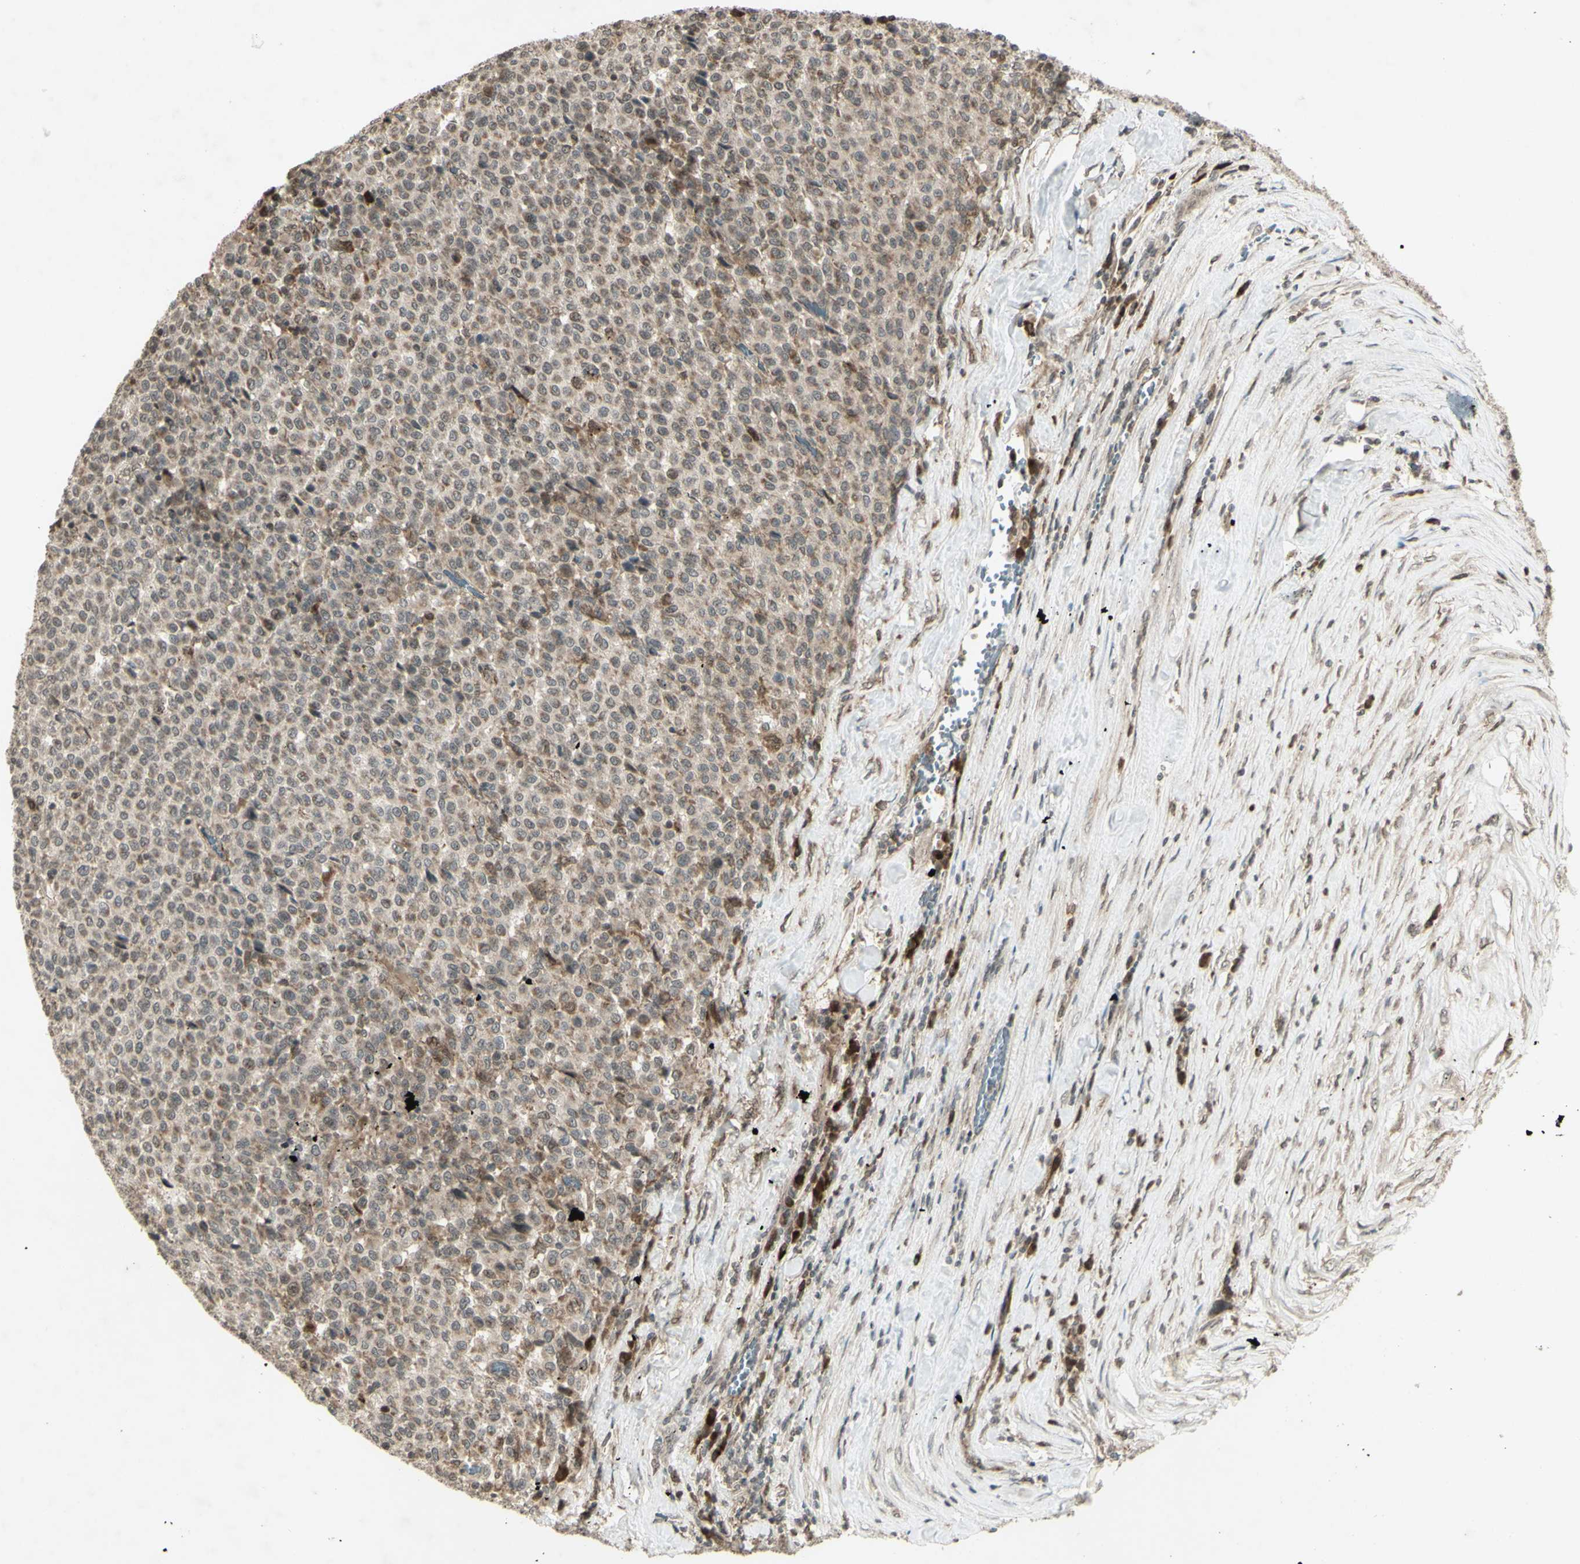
{"staining": {"intensity": "weak", "quantity": ">75%", "location": "cytoplasmic/membranous"}, "tissue": "melanoma", "cell_type": "Tumor cells", "image_type": "cancer", "snomed": [{"axis": "morphology", "description": "Malignant melanoma, Metastatic site"}, {"axis": "topography", "description": "Pancreas"}], "caption": "High-magnification brightfield microscopy of malignant melanoma (metastatic site) stained with DAB (brown) and counterstained with hematoxylin (blue). tumor cells exhibit weak cytoplasmic/membranous expression is appreciated in approximately>75% of cells.", "gene": "BLNK", "patient": {"sex": "female", "age": 30}}